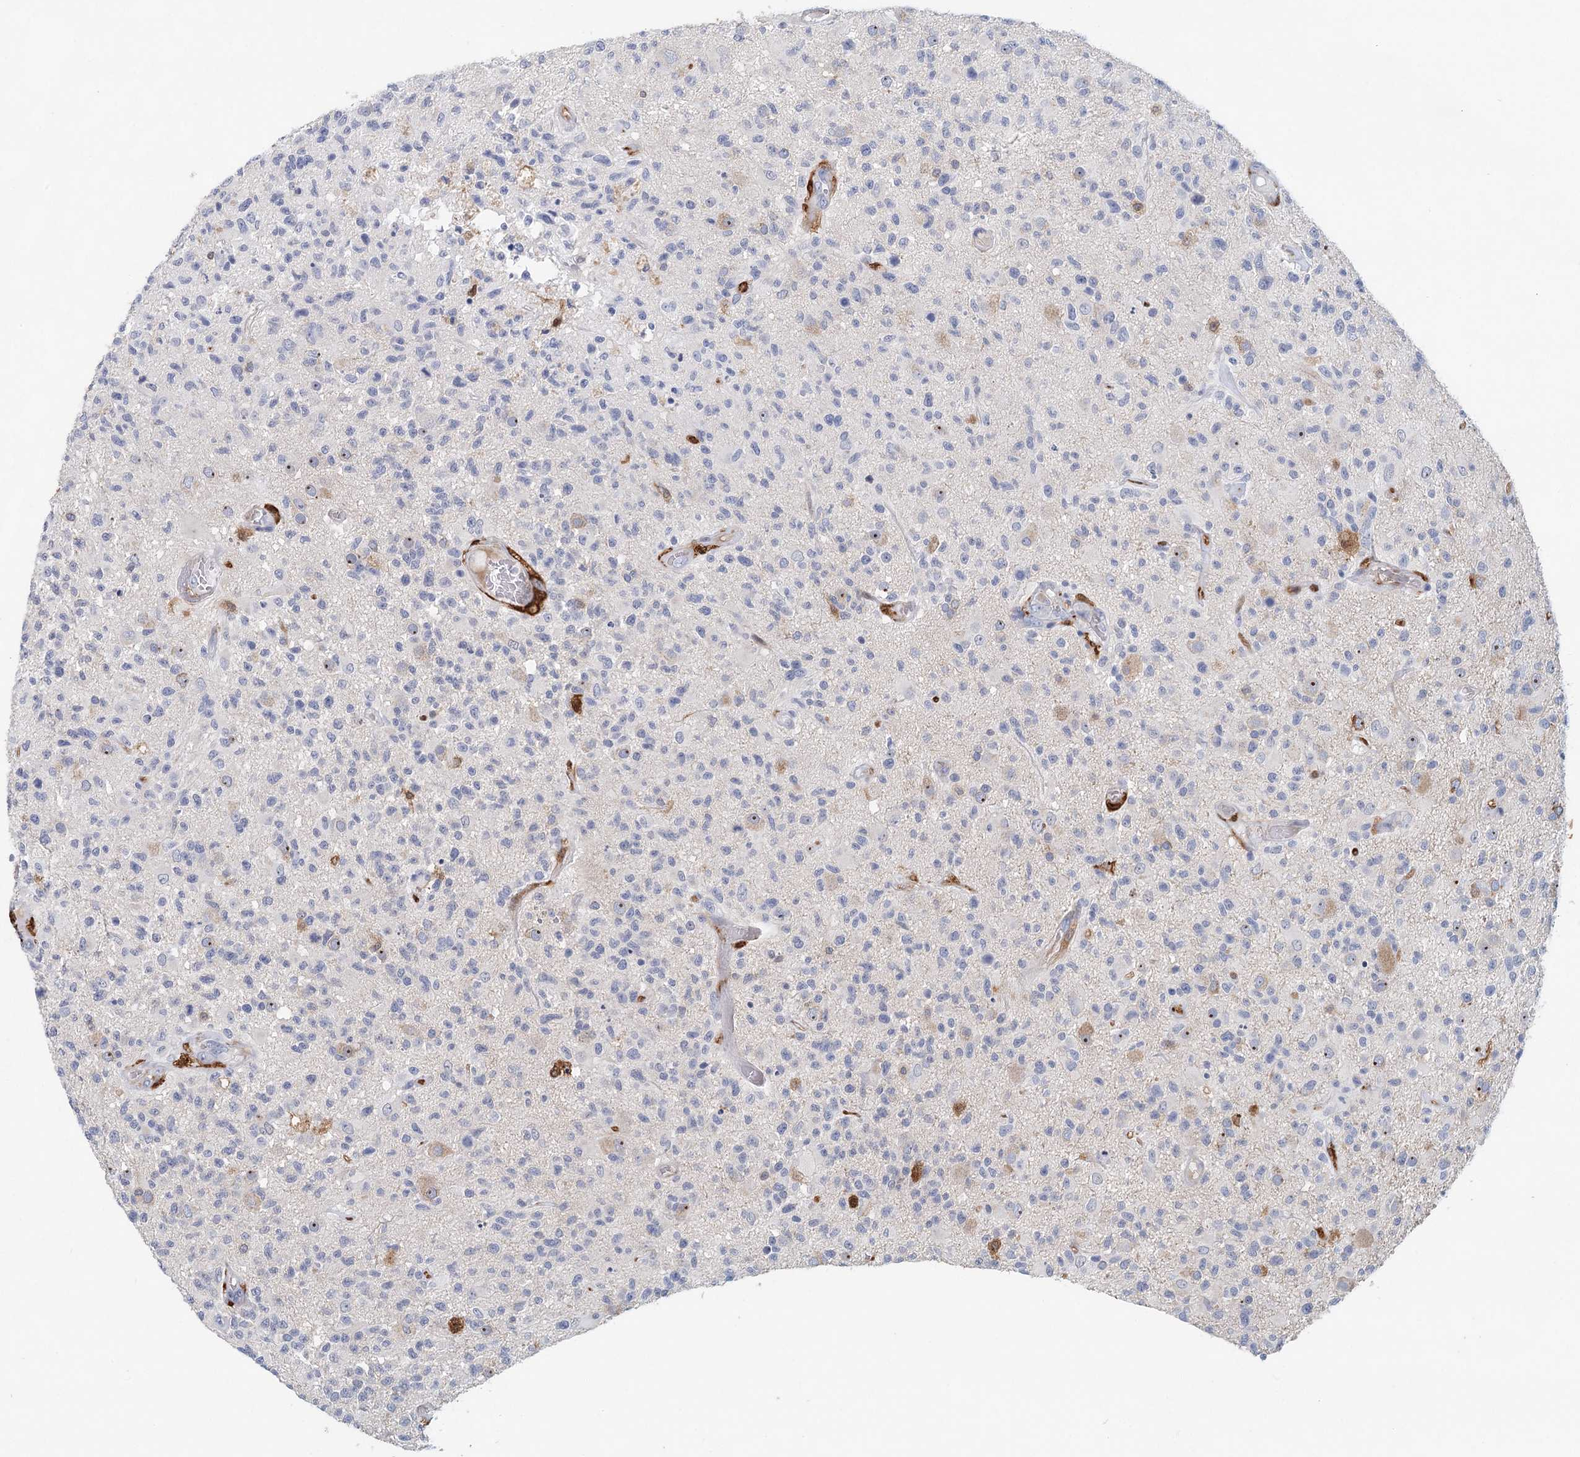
{"staining": {"intensity": "negative", "quantity": "none", "location": "none"}, "tissue": "glioma", "cell_type": "Tumor cells", "image_type": "cancer", "snomed": [{"axis": "morphology", "description": "Glioma, malignant, High grade"}, {"axis": "morphology", "description": "Glioblastoma, NOS"}, {"axis": "topography", "description": "Brain"}], "caption": "Tumor cells show no significant protein expression in malignant glioma (high-grade).", "gene": "SLC19A3", "patient": {"sex": "male", "age": 60}}